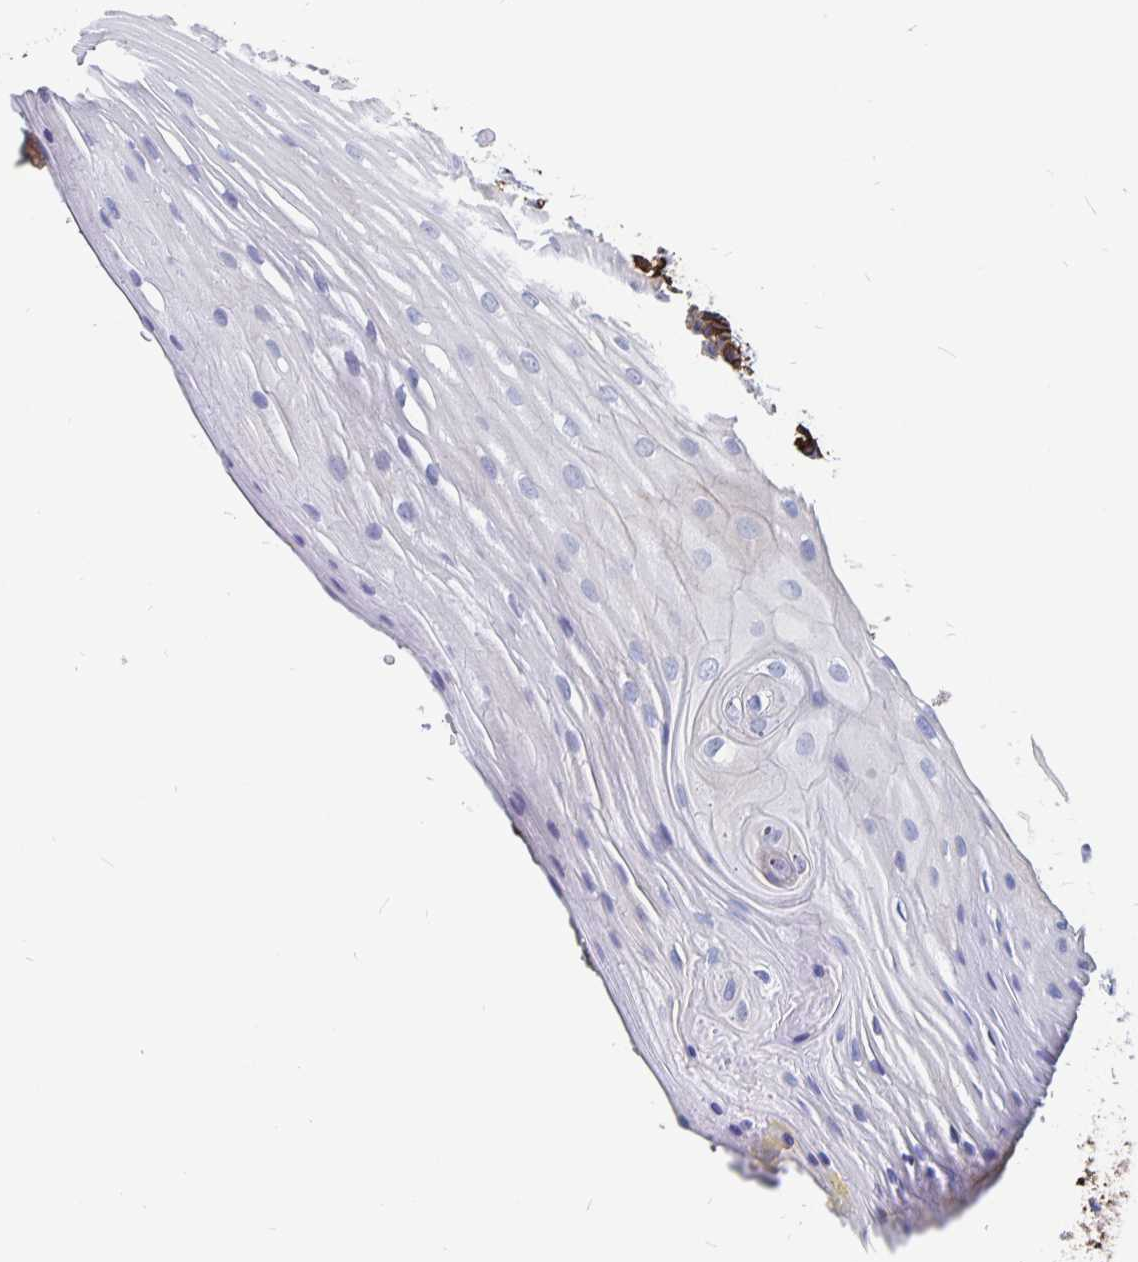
{"staining": {"intensity": "strong", "quantity": "25%-75%", "location": "cytoplasmic/membranous"}, "tissue": "oral mucosa", "cell_type": "Squamous epithelial cells", "image_type": "normal", "snomed": [{"axis": "morphology", "description": "Normal tissue, NOS"}, {"axis": "topography", "description": "Oral tissue"}], "caption": "Oral mucosa stained with a brown dye exhibits strong cytoplasmic/membranous positive expression in approximately 25%-75% of squamous epithelial cells.", "gene": "DCHS2", "patient": {"sex": "female", "age": 81}}